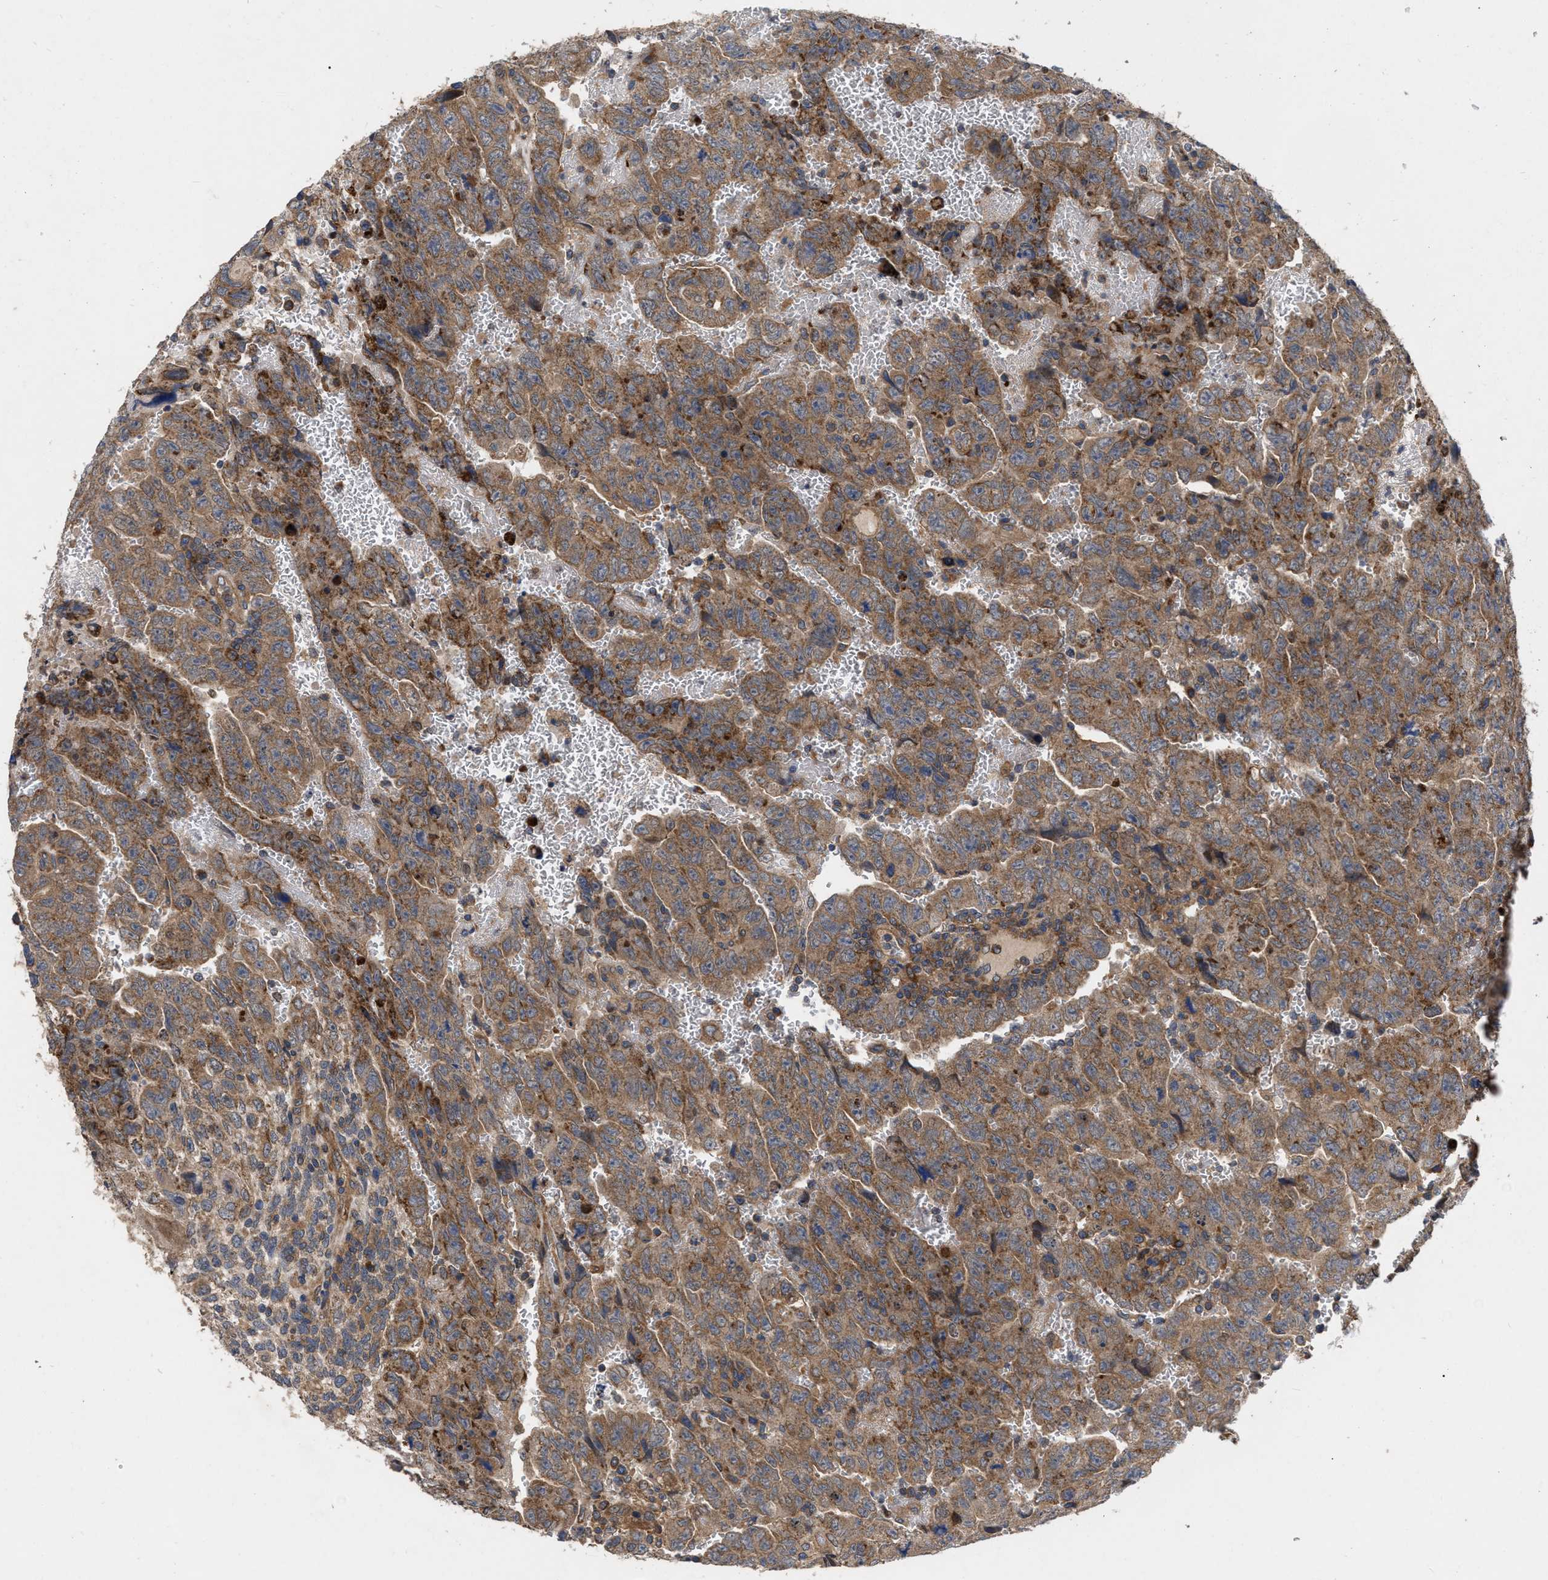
{"staining": {"intensity": "moderate", "quantity": ">75%", "location": "cytoplasmic/membranous"}, "tissue": "testis cancer", "cell_type": "Tumor cells", "image_type": "cancer", "snomed": [{"axis": "morphology", "description": "Carcinoma, Embryonal, NOS"}, {"axis": "topography", "description": "Testis"}], "caption": "A brown stain labels moderate cytoplasmic/membranous positivity of a protein in human testis embryonal carcinoma tumor cells. The staining is performed using DAB brown chromogen to label protein expression. The nuclei are counter-stained blue using hematoxylin.", "gene": "CDKN2C", "patient": {"sex": "male", "age": 28}}